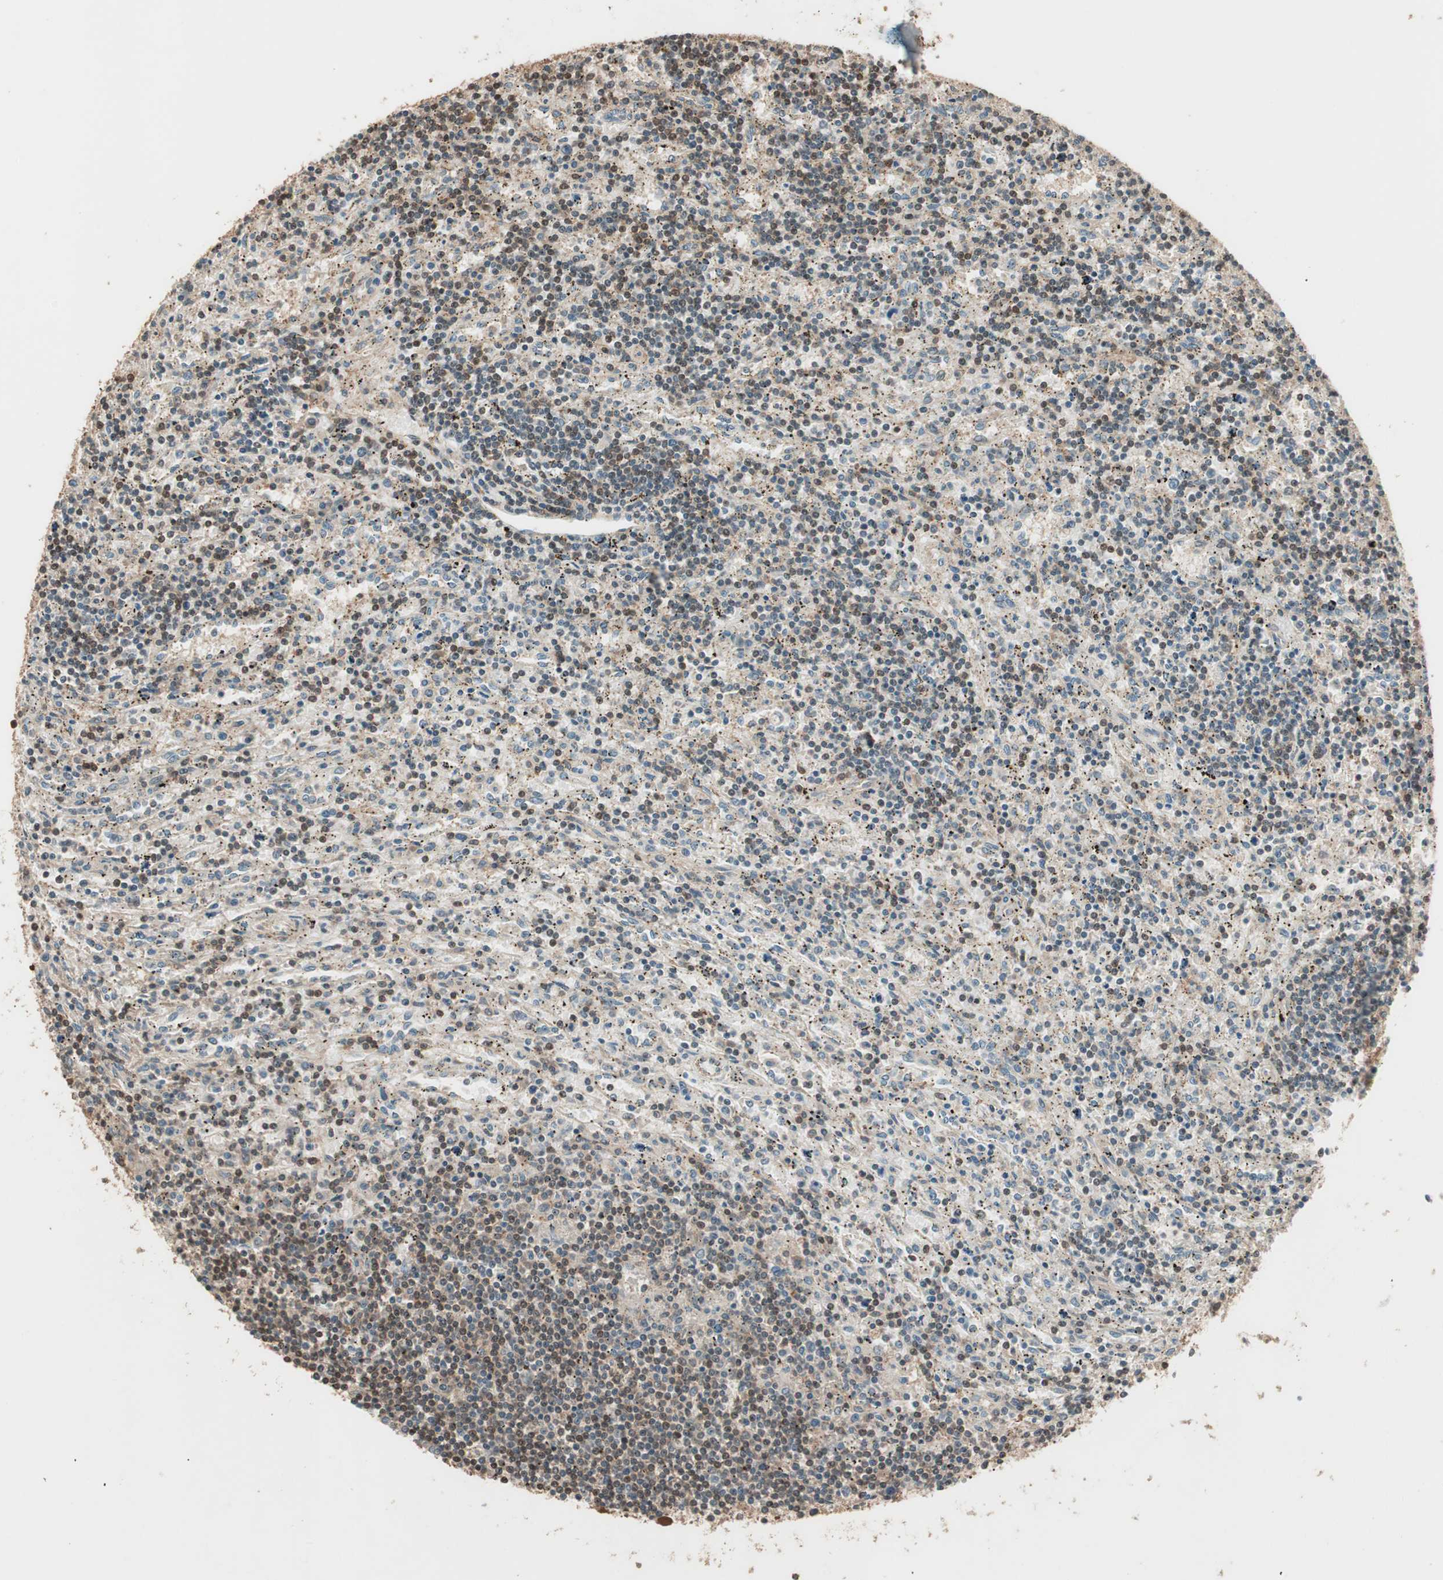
{"staining": {"intensity": "moderate", "quantity": "25%-75%", "location": "cytoplasmic/membranous,nuclear"}, "tissue": "lymphoma", "cell_type": "Tumor cells", "image_type": "cancer", "snomed": [{"axis": "morphology", "description": "Malignant lymphoma, non-Hodgkin's type, Low grade"}, {"axis": "topography", "description": "Spleen"}], "caption": "Brown immunohistochemical staining in lymphoma reveals moderate cytoplasmic/membranous and nuclear expression in about 25%-75% of tumor cells. (brown staining indicates protein expression, while blue staining denotes nuclei).", "gene": "CNOT4", "patient": {"sex": "male", "age": 76}}